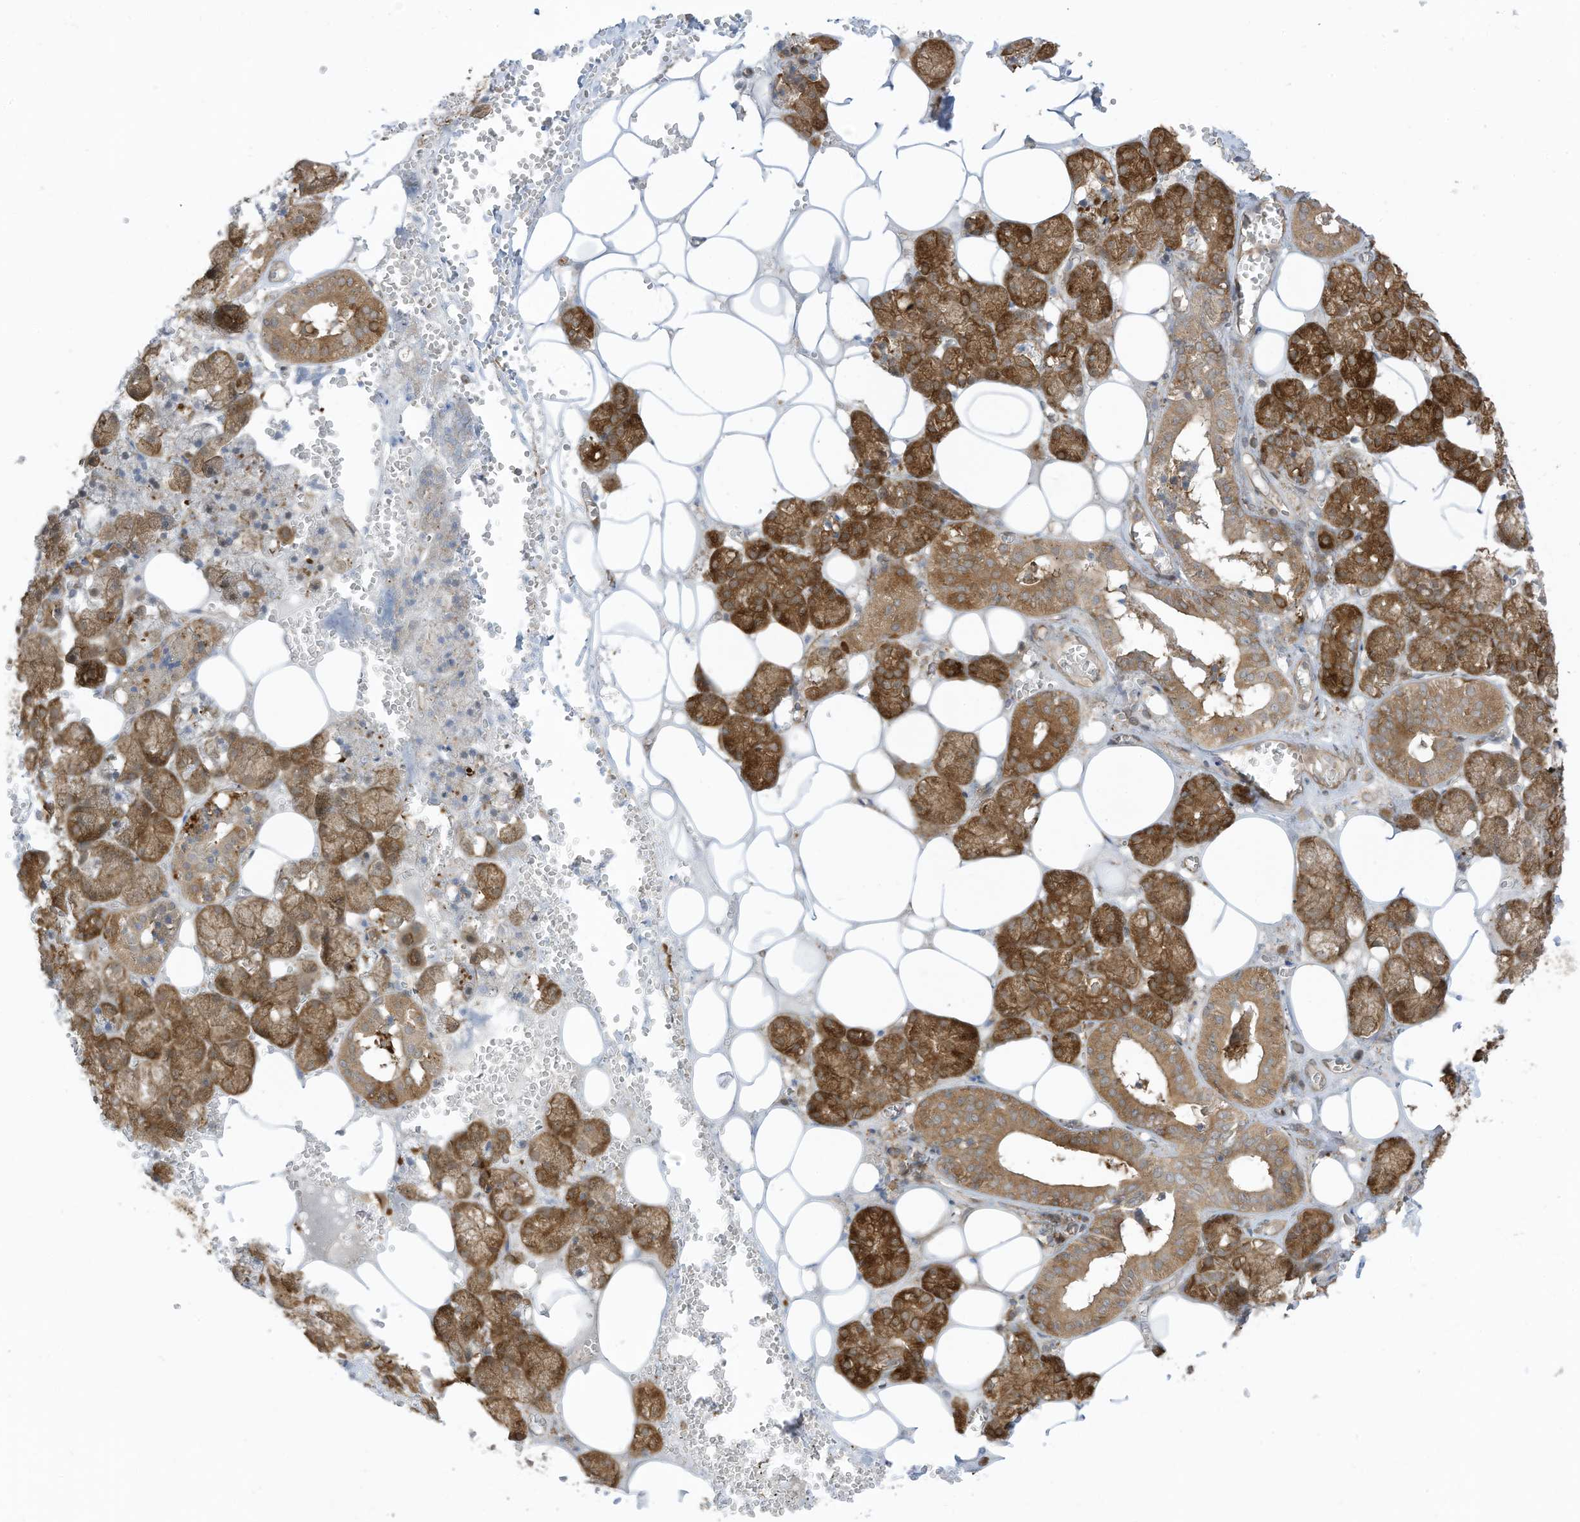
{"staining": {"intensity": "moderate", "quantity": ">75%", "location": "cytoplasmic/membranous"}, "tissue": "salivary gland", "cell_type": "Glandular cells", "image_type": "normal", "snomed": [{"axis": "morphology", "description": "Normal tissue, NOS"}, {"axis": "topography", "description": "Salivary gland"}], "caption": "A photomicrograph of human salivary gland stained for a protein exhibits moderate cytoplasmic/membranous brown staining in glandular cells.", "gene": "REPS1", "patient": {"sex": "male", "age": 62}}